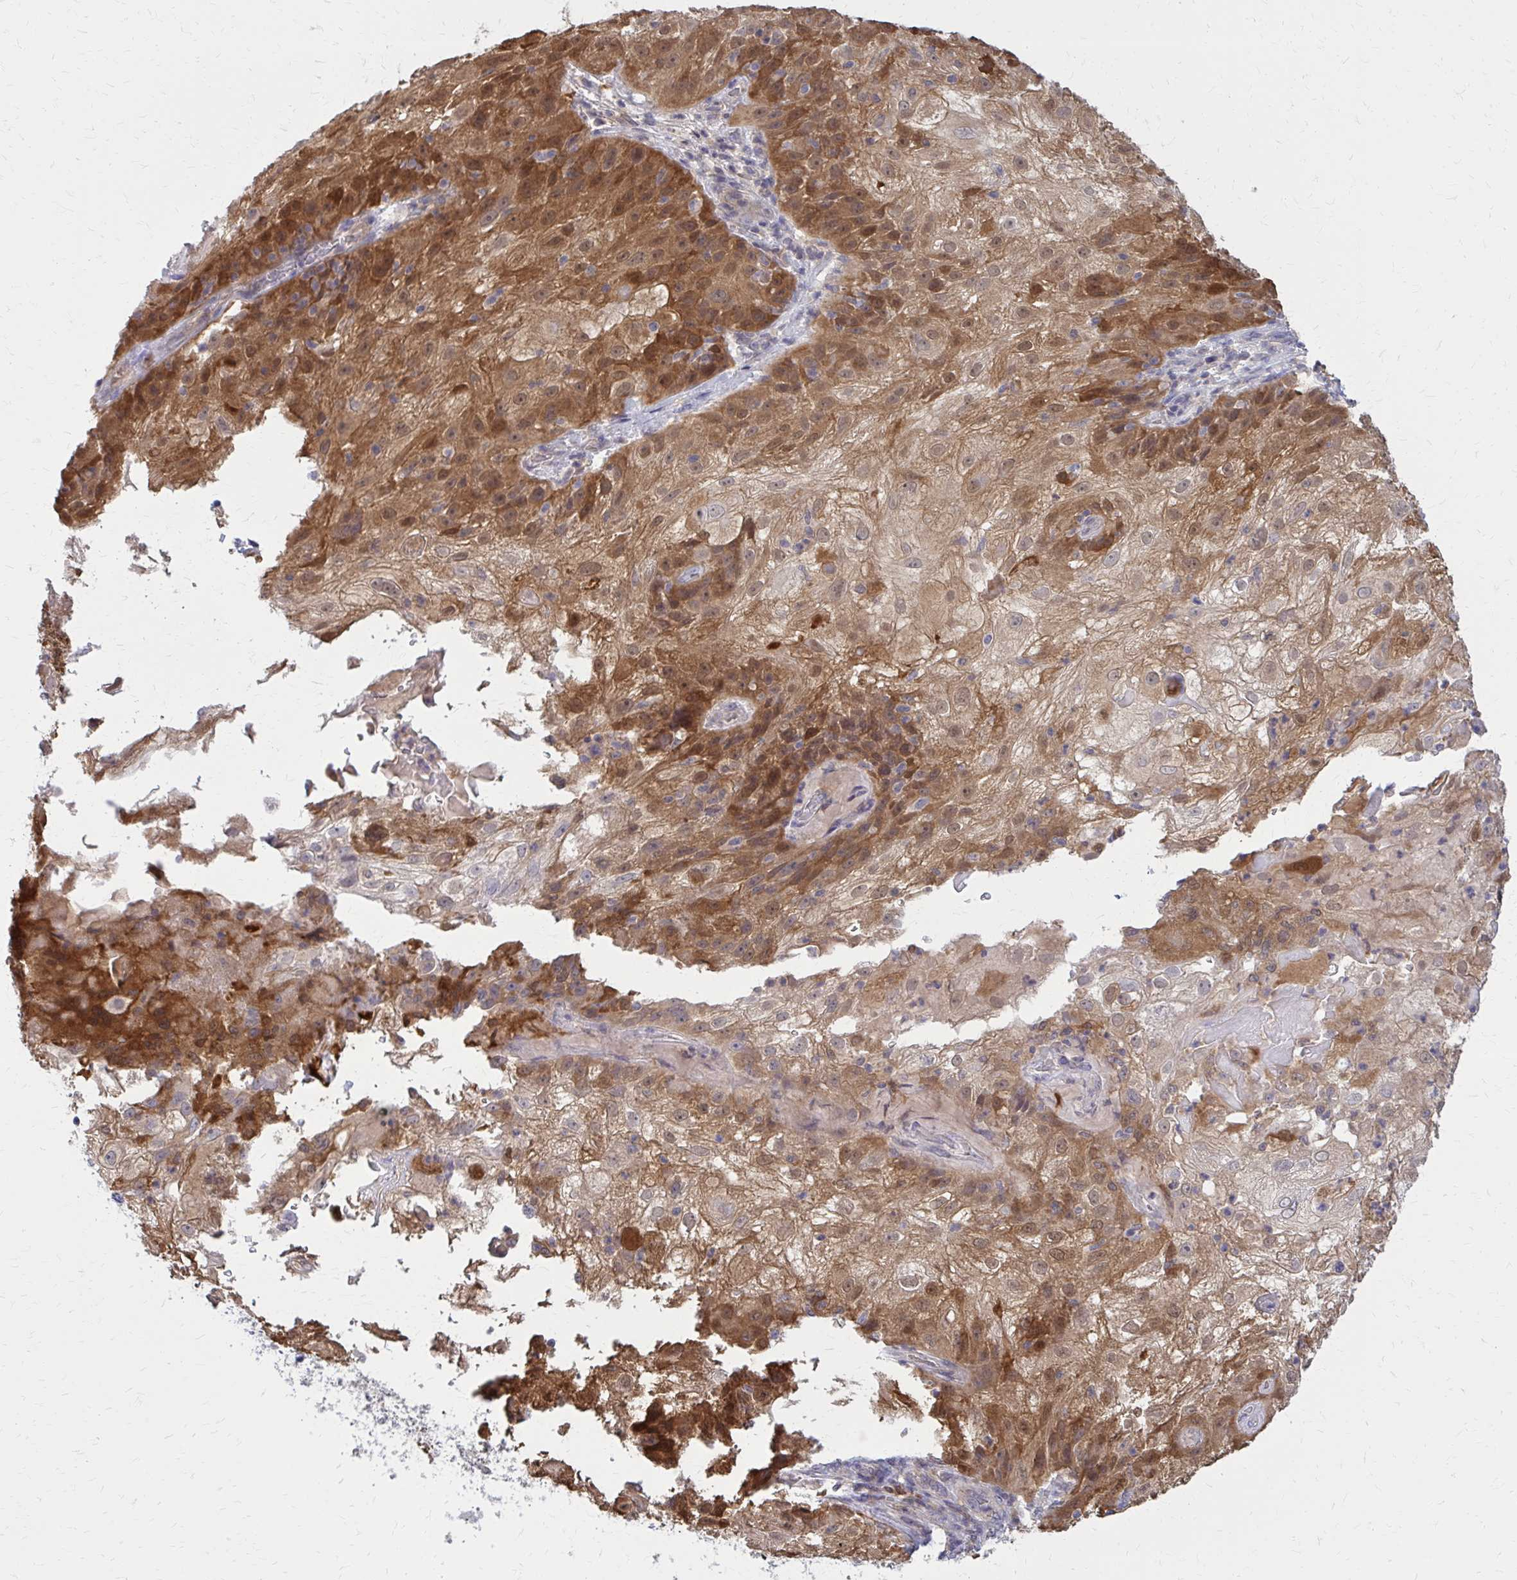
{"staining": {"intensity": "strong", "quantity": "25%-75%", "location": "cytoplasmic/membranous"}, "tissue": "skin cancer", "cell_type": "Tumor cells", "image_type": "cancer", "snomed": [{"axis": "morphology", "description": "Normal tissue, NOS"}, {"axis": "morphology", "description": "Squamous cell carcinoma, NOS"}, {"axis": "topography", "description": "Skin"}], "caption": "Brown immunohistochemical staining in human skin cancer (squamous cell carcinoma) shows strong cytoplasmic/membranous positivity in about 25%-75% of tumor cells. The protein is shown in brown color, while the nuclei are stained blue.", "gene": "DBI", "patient": {"sex": "female", "age": 83}}